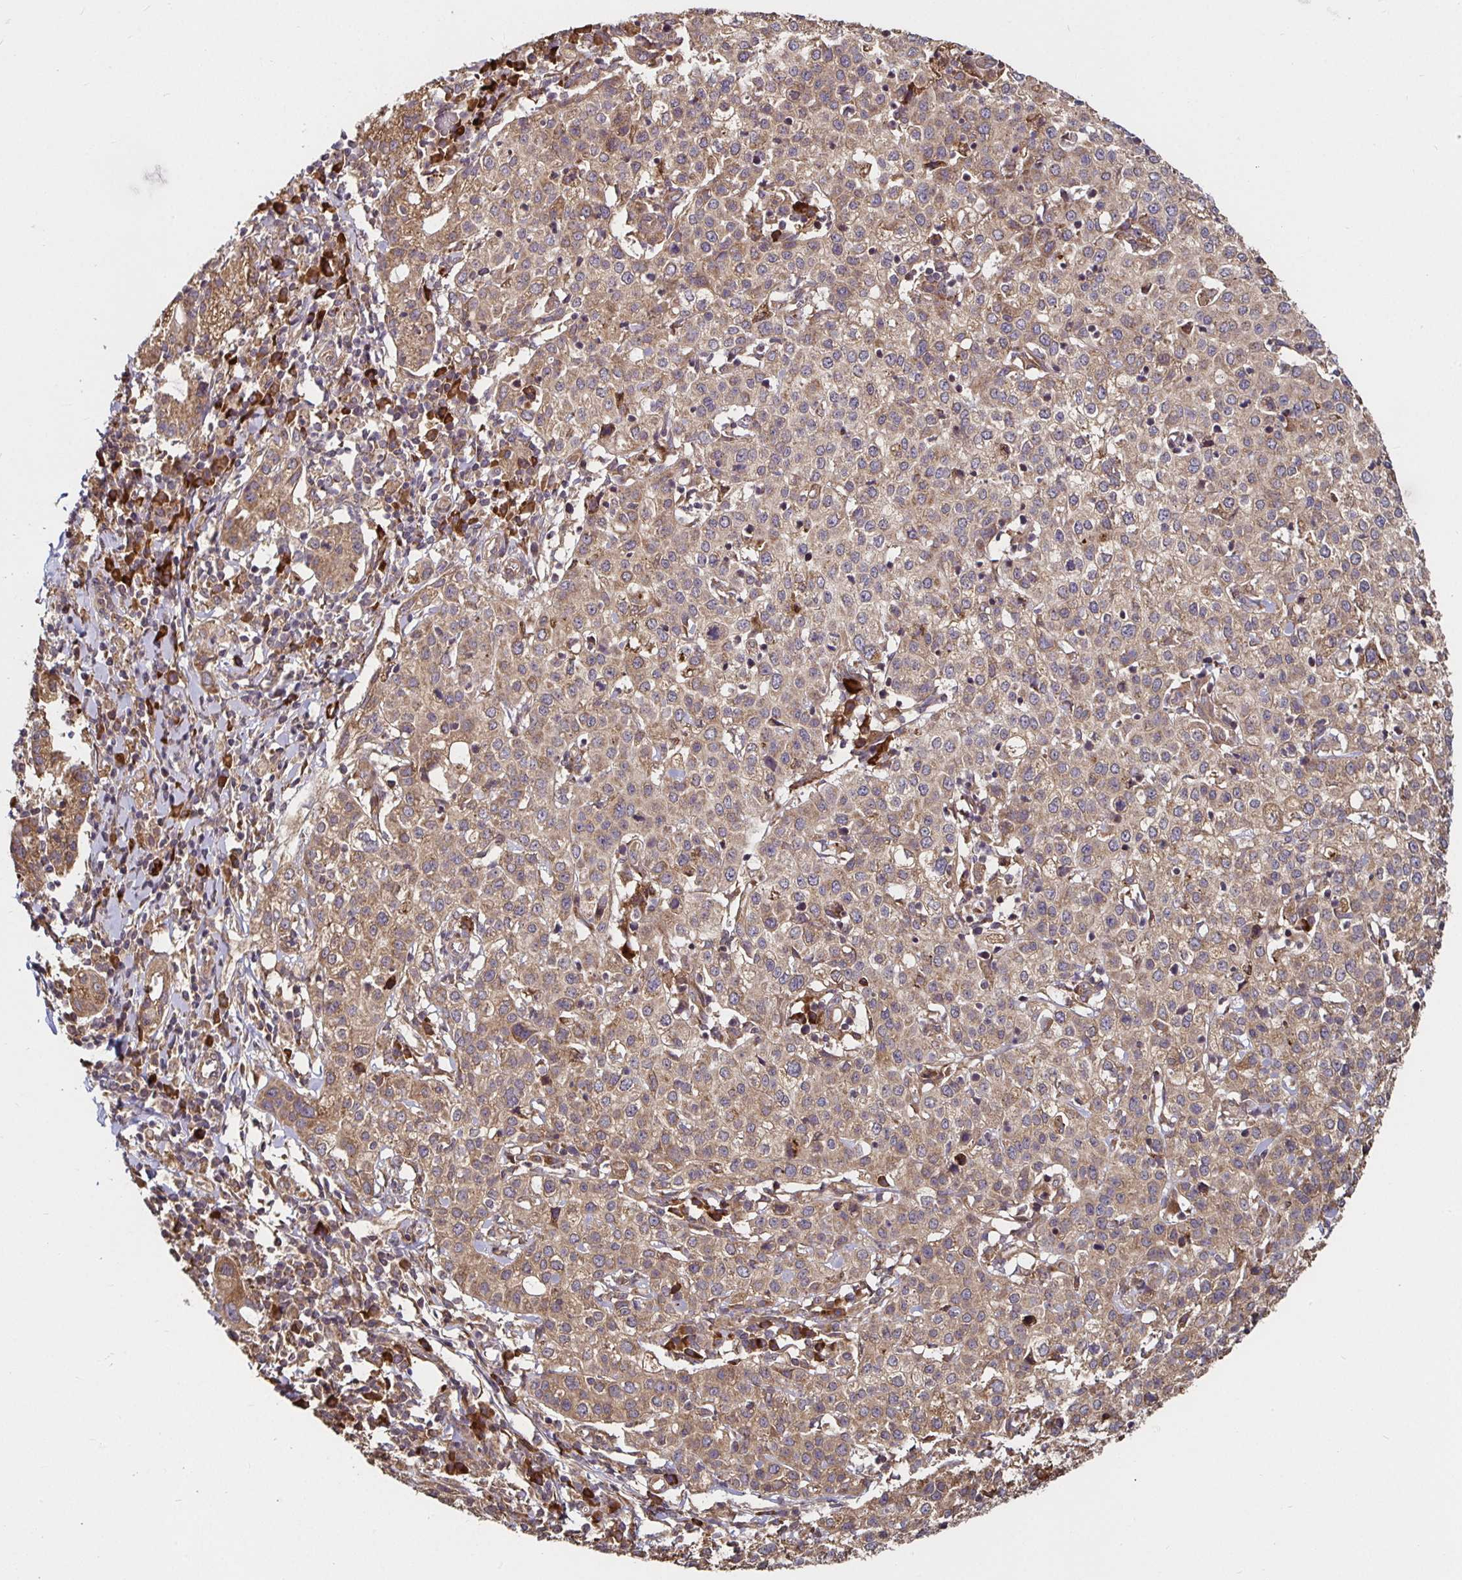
{"staining": {"intensity": "moderate", "quantity": ">75%", "location": "cytoplasmic/membranous"}, "tissue": "cervical cancer", "cell_type": "Tumor cells", "image_type": "cancer", "snomed": [{"axis": "morphology", "description": "Normal tissue, NOS"}, {"axis": "morphology", "description": "Adenocarcinoma, NOS"}, {"axis": "topography", "description": "Cervix"}], "caption": "The immunohistochemical stain labels moderate cytoplasmic/membranous staining in tumor cells of cervical cancer (adenocarcinoma) tissue.", "gene": "MLST8", "patient": {"sex": "female", "age": 44}}